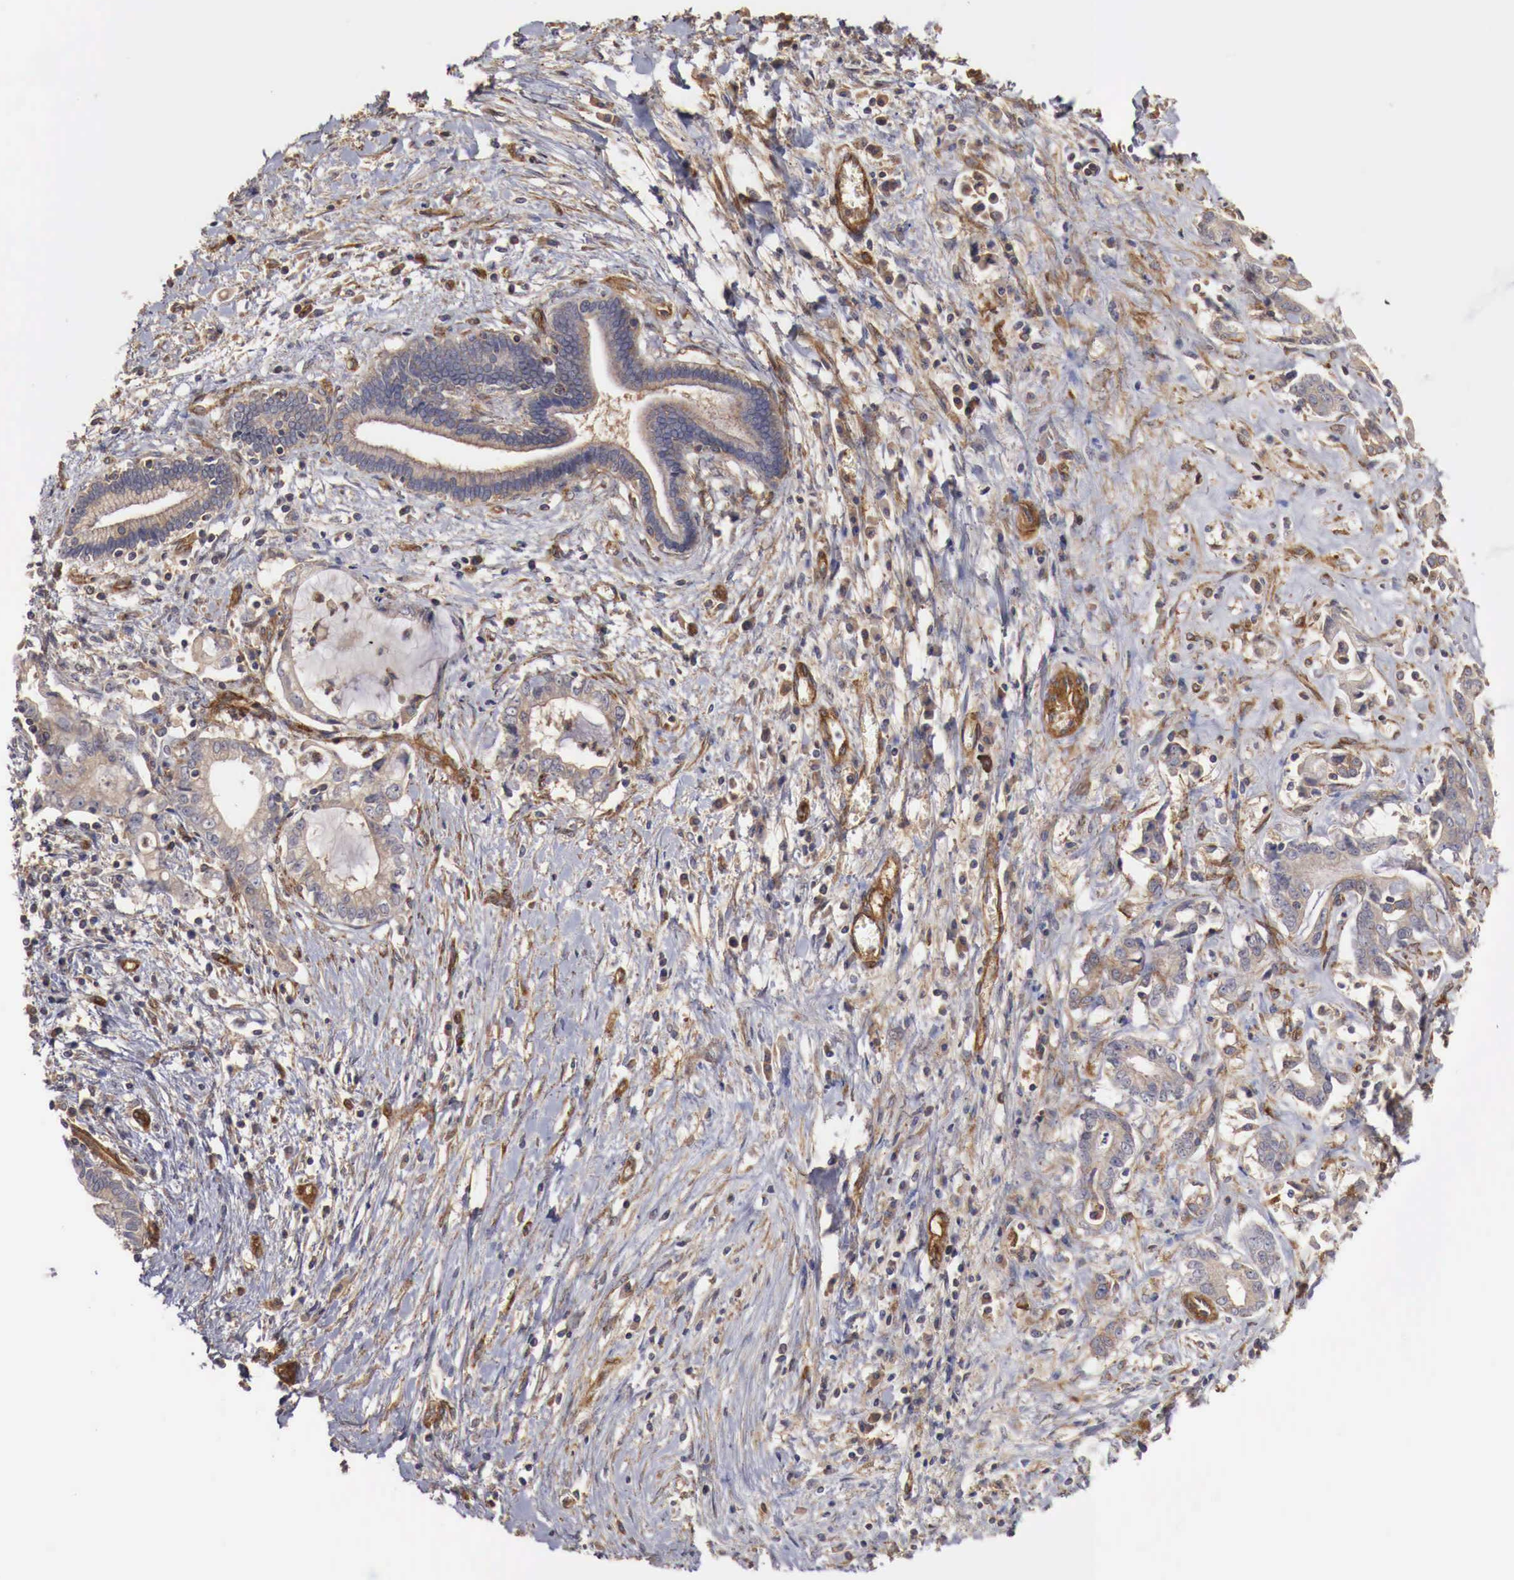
{"staining": {"intensity": "weak", "quantity": ">75%", "location": "cytoplasmic/membranous"}, "tissue": "liver cancer", "cell_type": "Tumor cells", "image_type": "cancer", "snomed": [{"axis": "morphology", "description": "Cholangiocarcinoma"}, {"axis": "topography", "description": "Liver"}], "caption": "Protein expression analysis of human liver cancer reveals weak cytoplasmic/membranous positivity in about >75% of tumor cells. The staining is performed using DAB brown chromogen to label protein expression. The nuclei are counter-stained blue using hematoxylin.", "gene": "ARMCX4", "patient": {"sex": "male", "age": 57}}